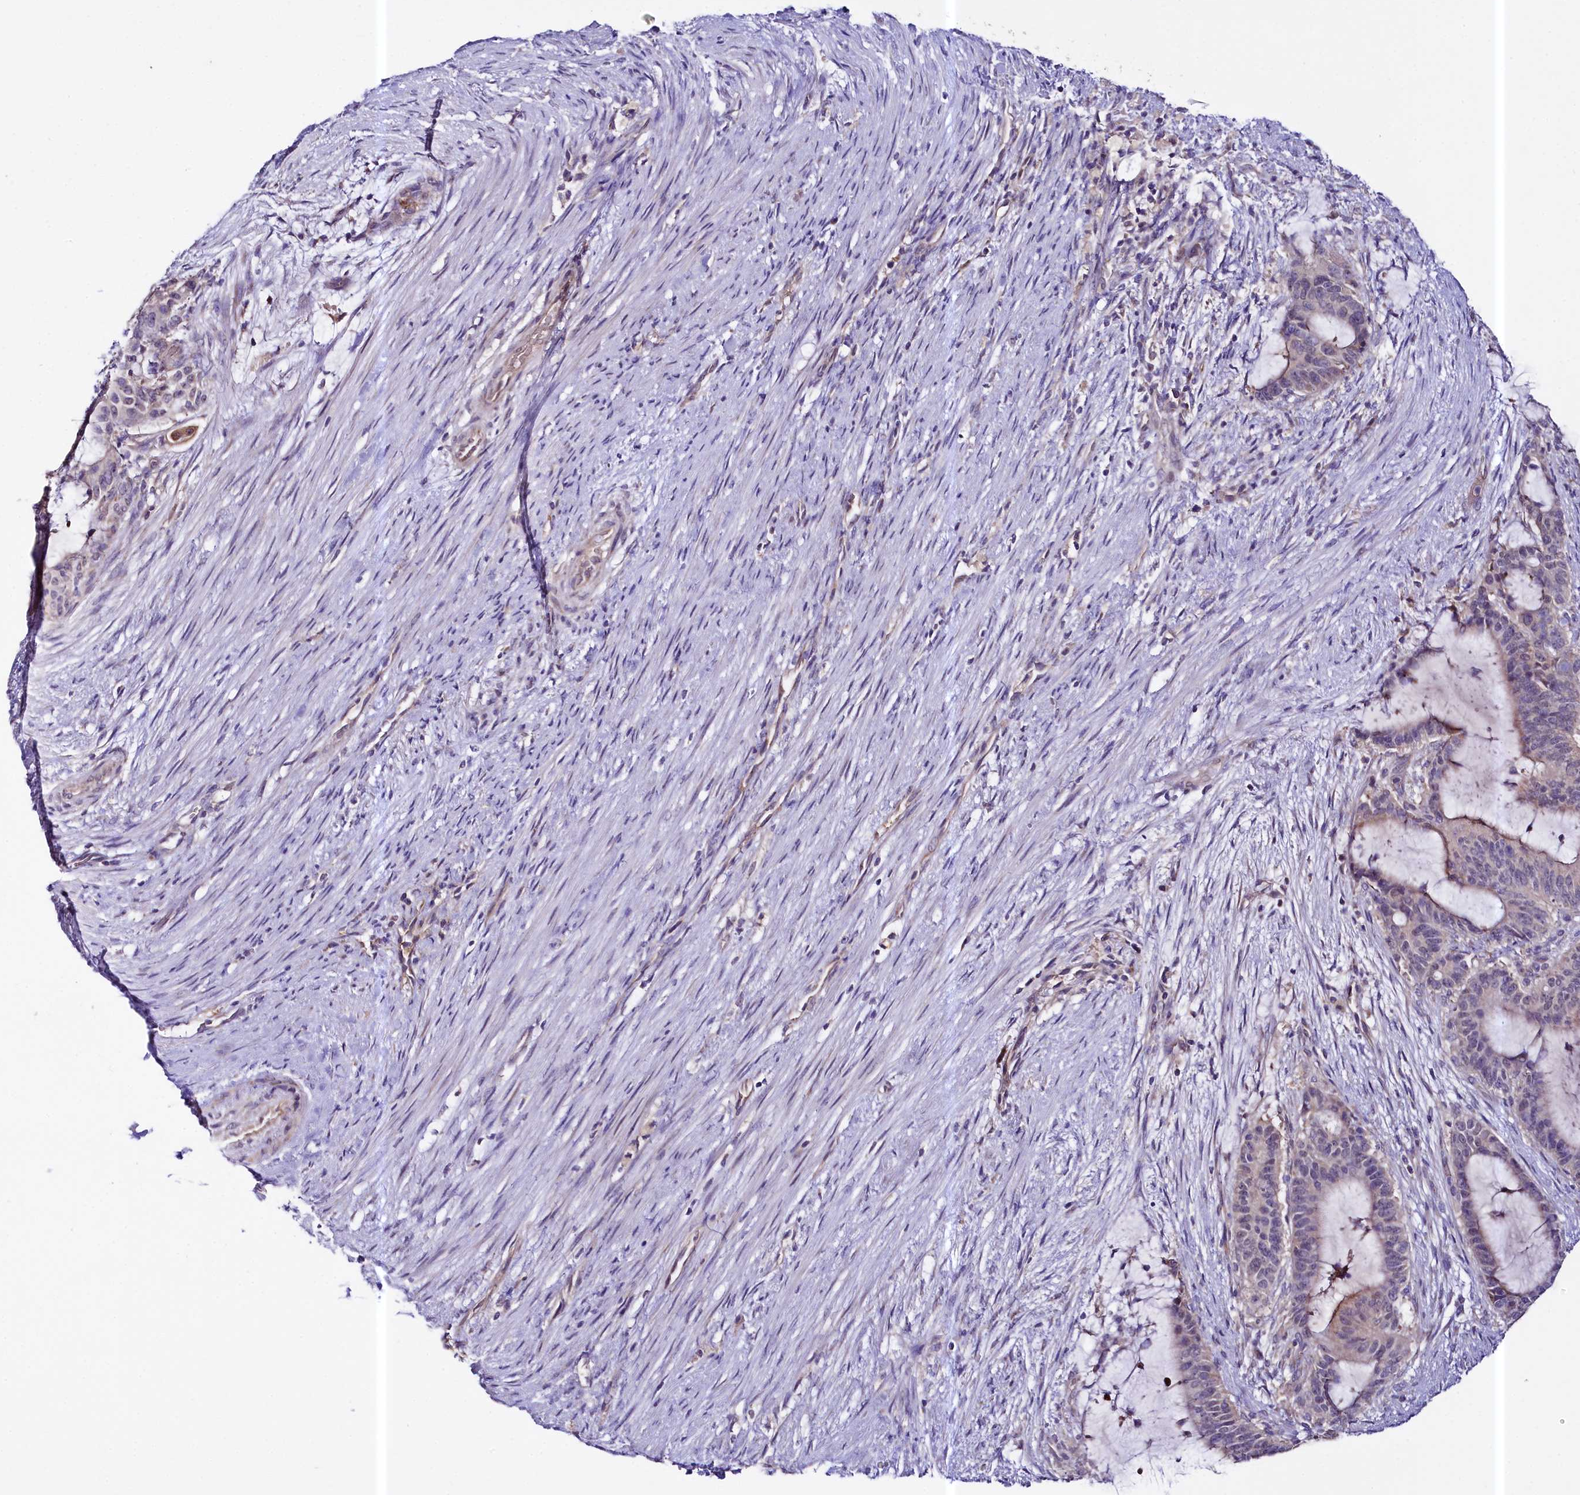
{"staining": {"intensity": "weak", "quantity": "25%-75%", "location": "cytoplasmic/membranous"}, "tissue": "liver cancer", "cell_type": "Tumor cells", "image_type": "cancer", "snomed": [{"axis": "morphology", "description": "Normal tissue, NOS"}, {"axis": "morphology", "description": "Cholangiocarcinoma"}, {"axis": "topography", "description": "Liver"}, {"axis": "topography", "description": "Peripheral nerve tissue"}], "caption": "Immunohistochemistry image of liver cancer (cholangiocarcinoma) stained for a protein (brown), which reveals low levels of weak cytoplasmic/membranous positivity in approximately 25%-75% of tumor cells.", "gene": "CEP295", "patient": {"sex": "female", "age": 73}}